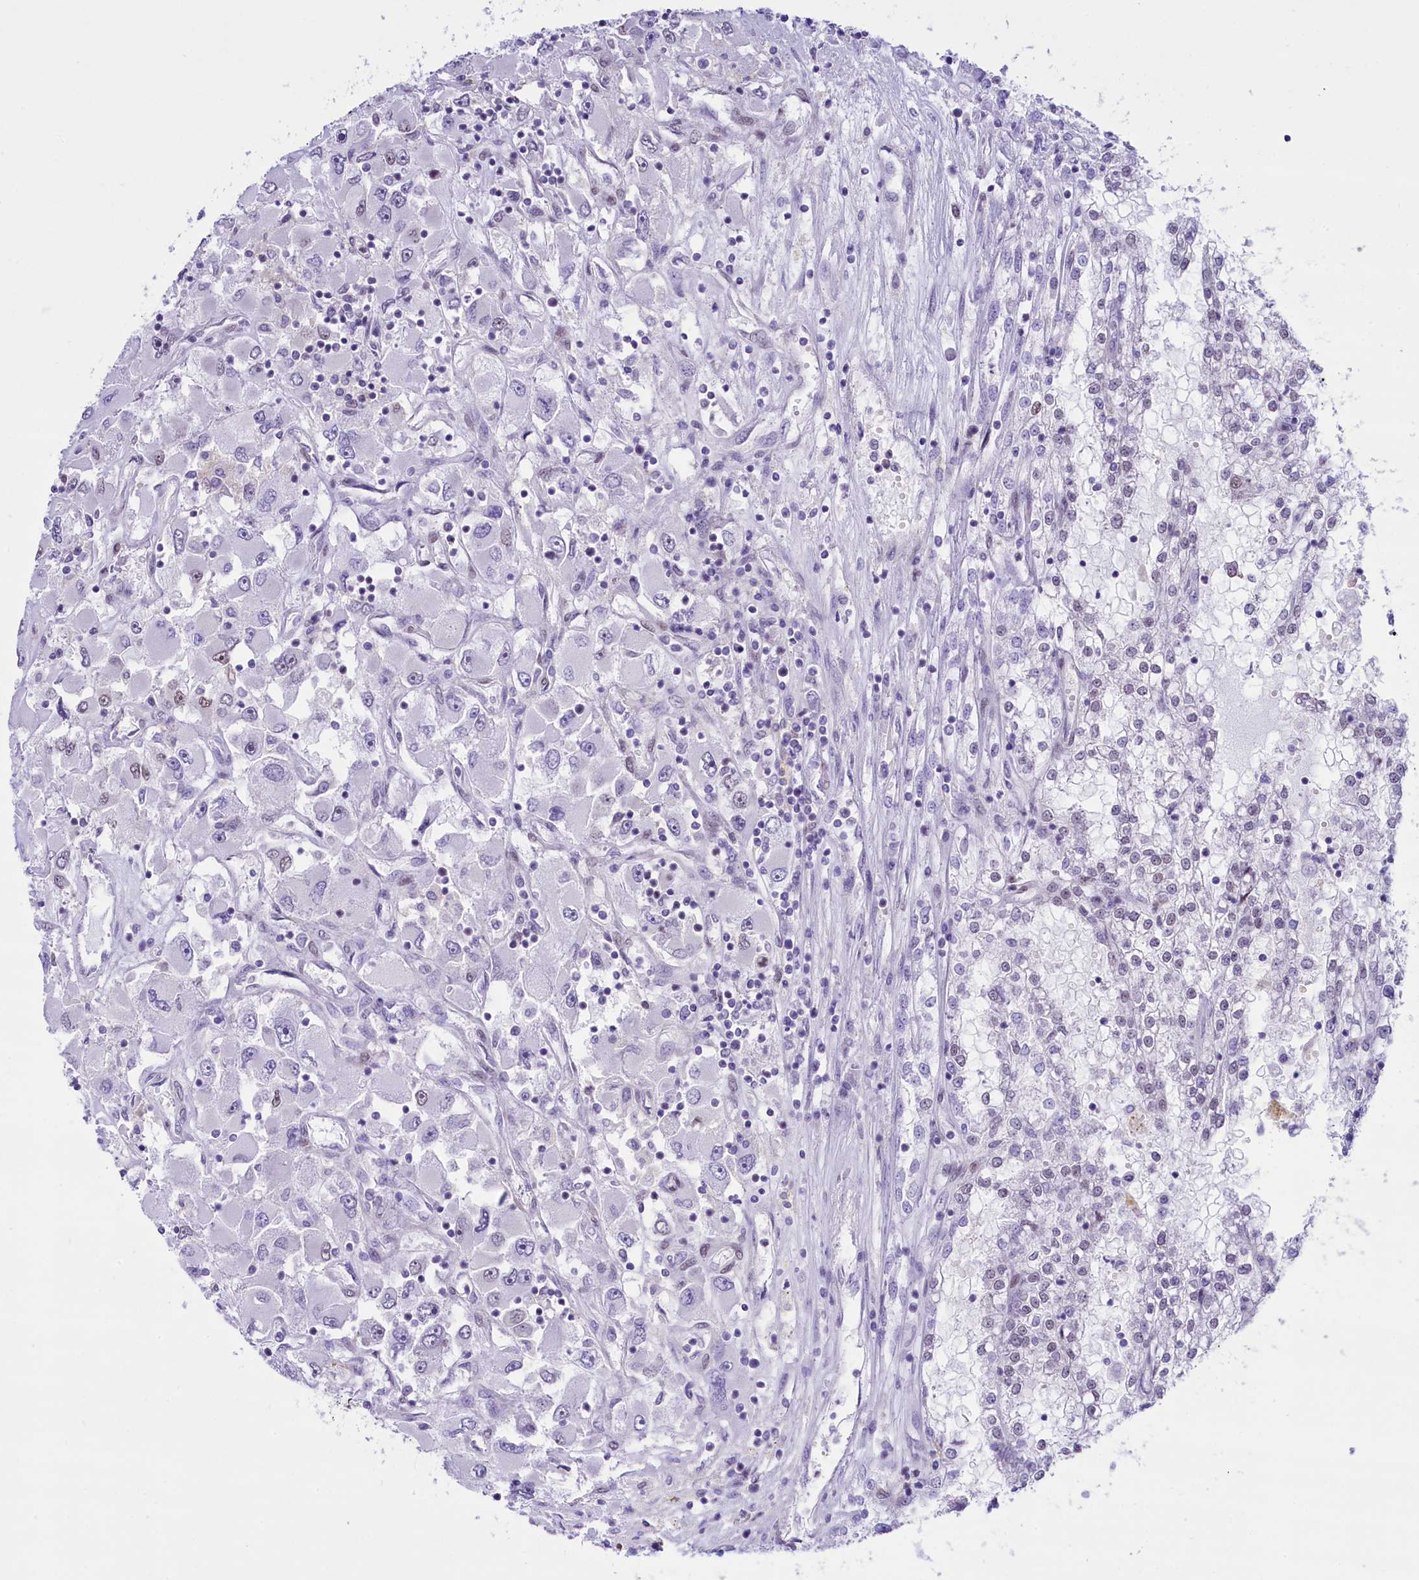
{"staining": {"intensity": "negative", "quantity": "none", "location": "none"}, "tissue": "renal cancer", "cell_type": "Tumor cells", "image_type": "cancer", "snomed": [{"axis": "morphology", "description": "Adenocarcinoma, NOS"}, {"axis": "topography", "description": "Kidney"}], "caption": "Immunohistochemistry micrograph of renal adenocarcinoma stained for a protein (brown), which shows no expression in tumor cells.", "gene": "RPS6KB1", "patient": {"sex": "female", "age": 52}}